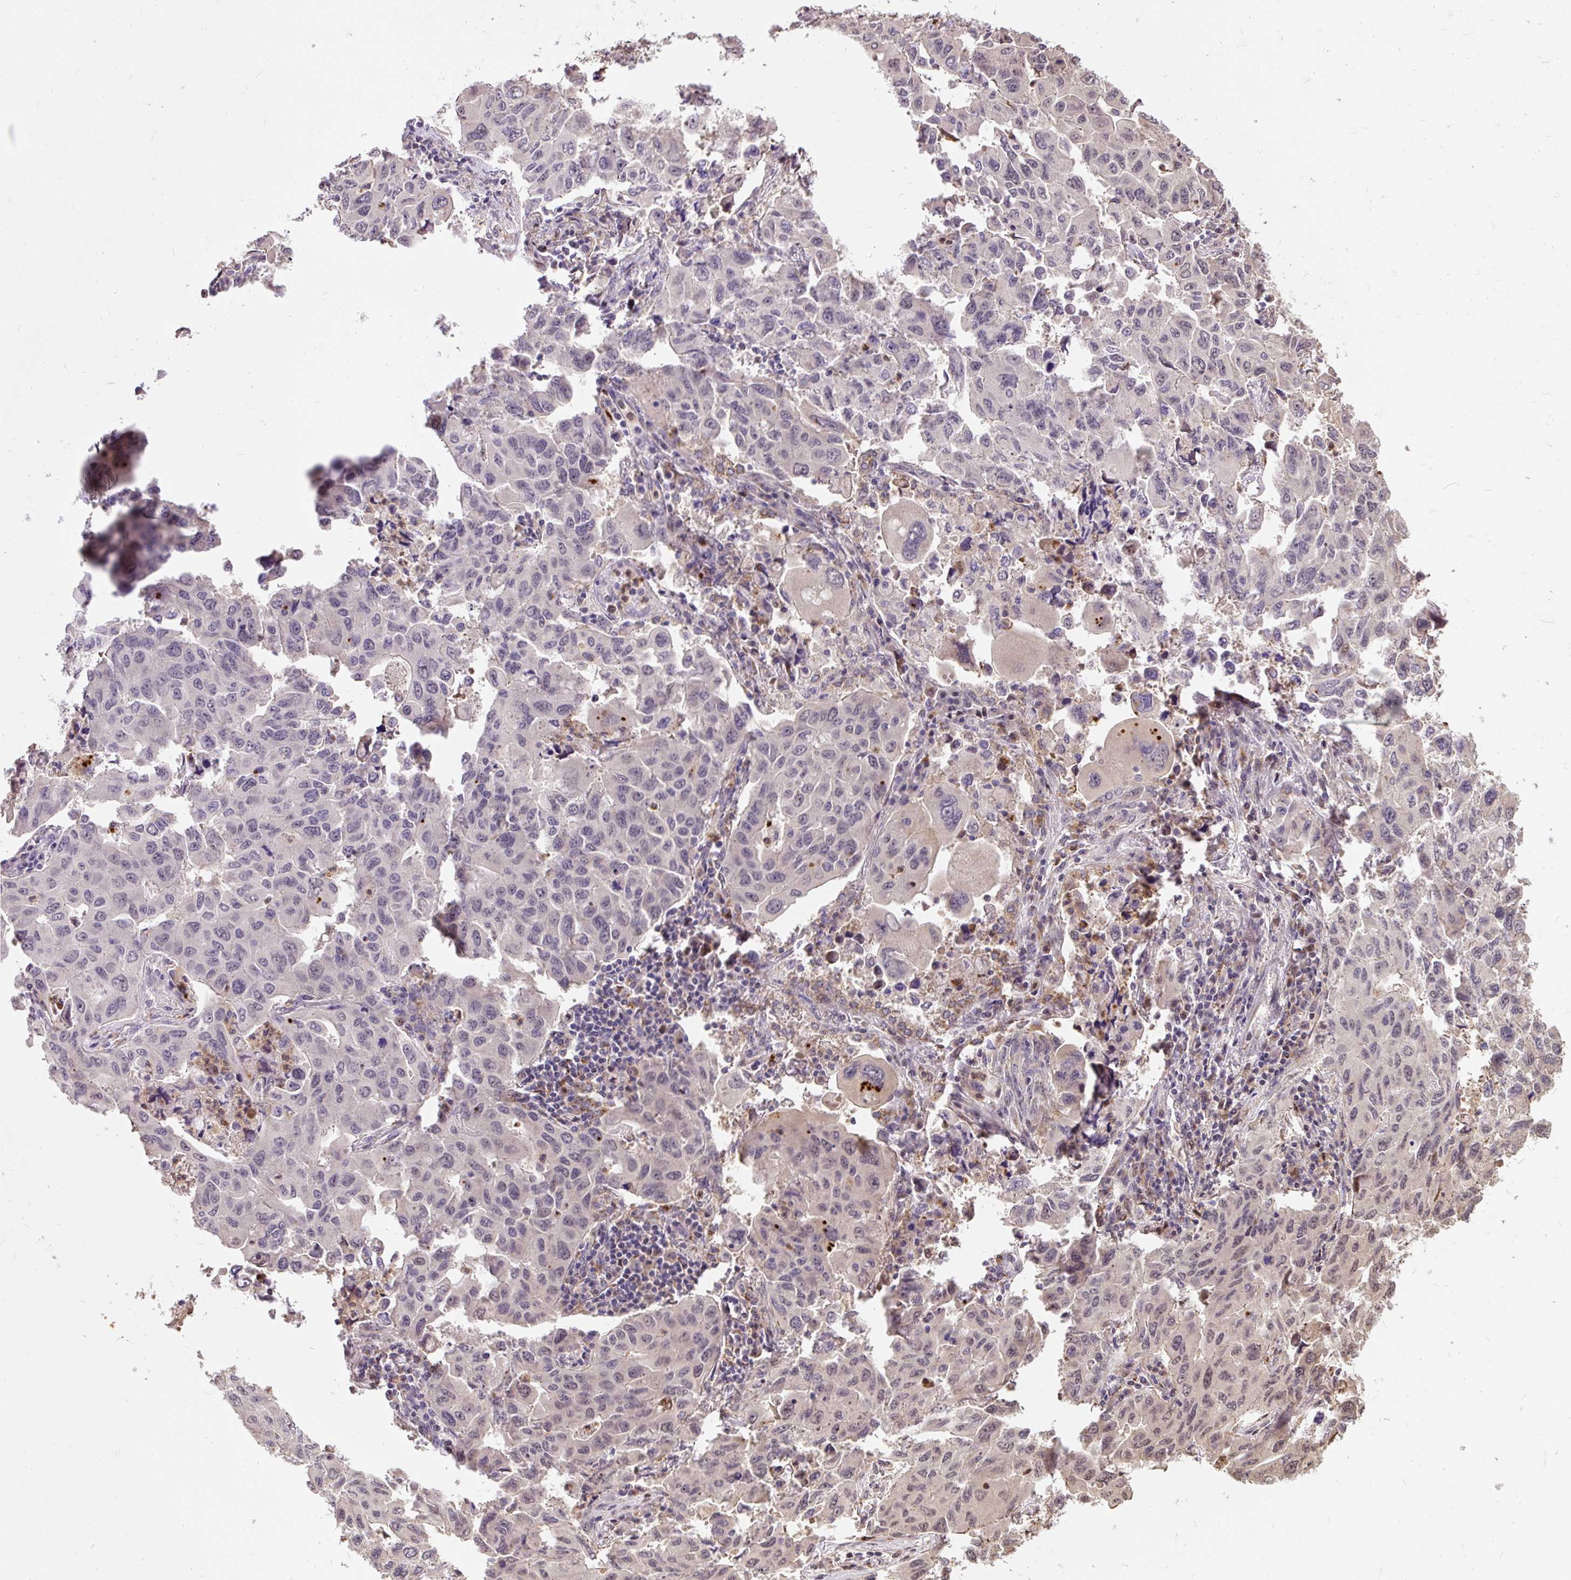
{"staining": {"intensity": "weak", "quantity": "<25%", "location": "nuclear"}, "tissue": "lung cancer", "cell_type": "Tumor cells", "image_type": "cancer", "snomed": [{"axis": "morphology", "description": "Adenocarcinoma, NOS"}, {"axis": "topography", "description": "Lung"}], "caption": "High power microscopy histopathology image of an IHC photomicrograph of lung cancer, revealing no significant expression in tumor cells.", "gene": "PUS7L", "patient": {"sex": "male", "age": 64}}